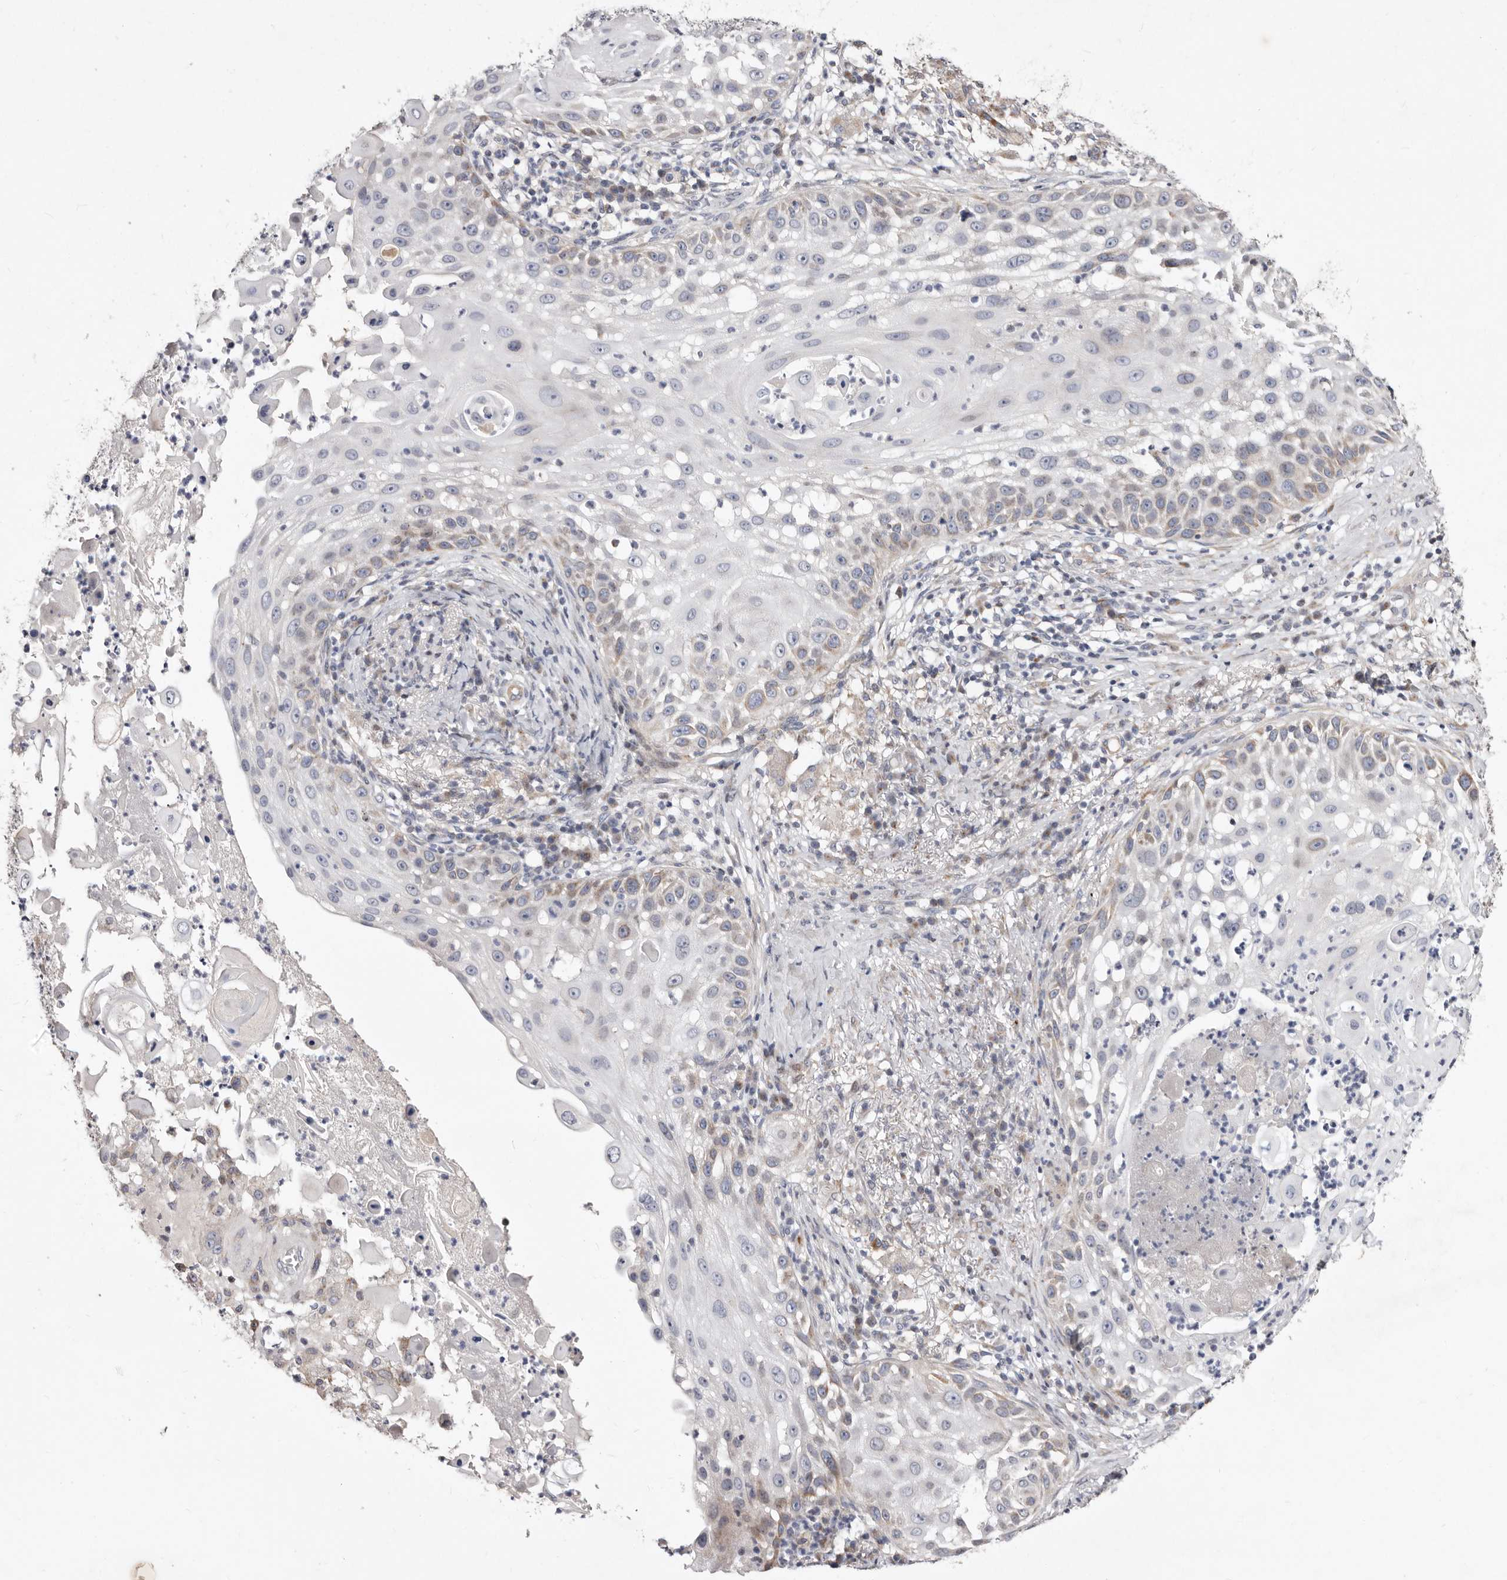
{"staining": {"intensity": "moderate", "quantity": "<25%", "location": "cytoplasmic/membranous"}, "tissue": "skin cancer", "cell_type": "Tumor cells", "image_type": "cancer", "snomed": [{"axis": "morphology", "description": "Squamous cell carcinoma, NOS"}, {"axis": "topography", "description": "Skin"}], "caption": "Moderate cytoplasmic/membranous expression for a protein is appreciated in about <25% of tumor cells of skin cancer using immunohistochemistry.", "gene": "TIMM17B", "patient": {"sex": "female", "age": 44}}